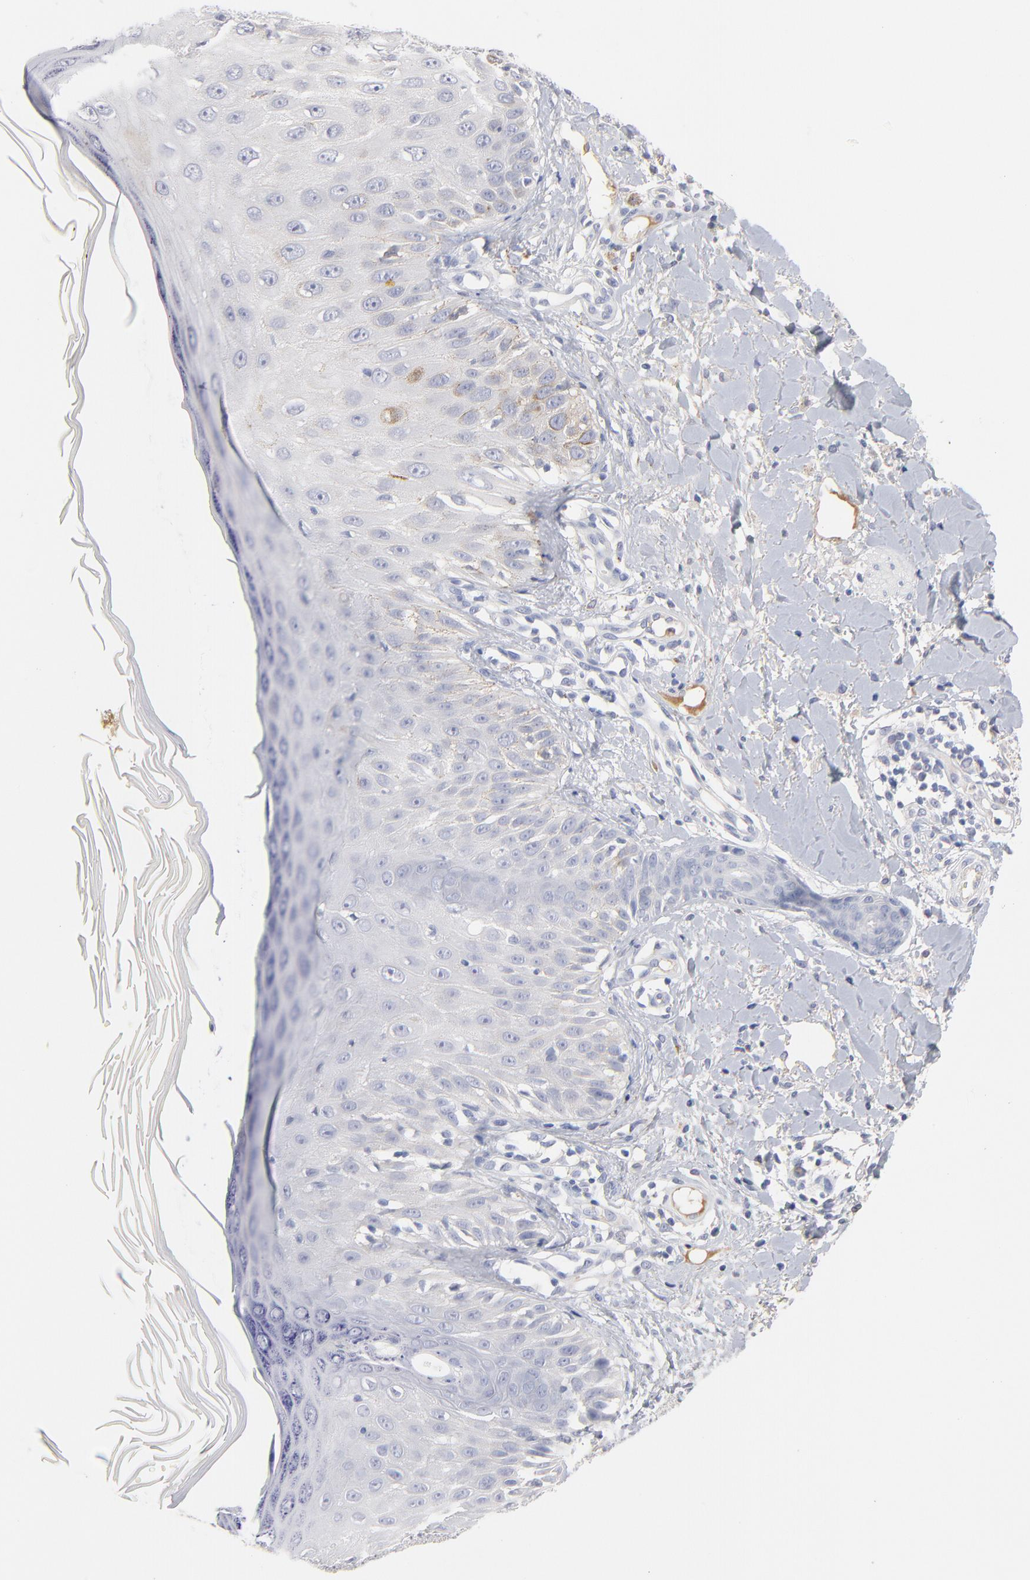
{"staining": {"intensity": "negative", "quantity": "none", "location": "none"}, "tissue": "skin cancer", "cell_type": "Tumor cells", "image_type": "cancer", "snomed": [{"axis": "morphology", "description": "Squamous cell carcinoma, NOS"}, {"axis": "topography", "description": "Skin"}], "caption": "Tumor cells are negative for protein expression in human skin cancer (squamous cell carcinoma). The staining was performed using DAB to visualize the protein expression in brown, while the nuclei were stained in blue with hematoxylin (Magnification: 20x).", "gene": "F12", "patient": {"sex": "male", "age": 24}}